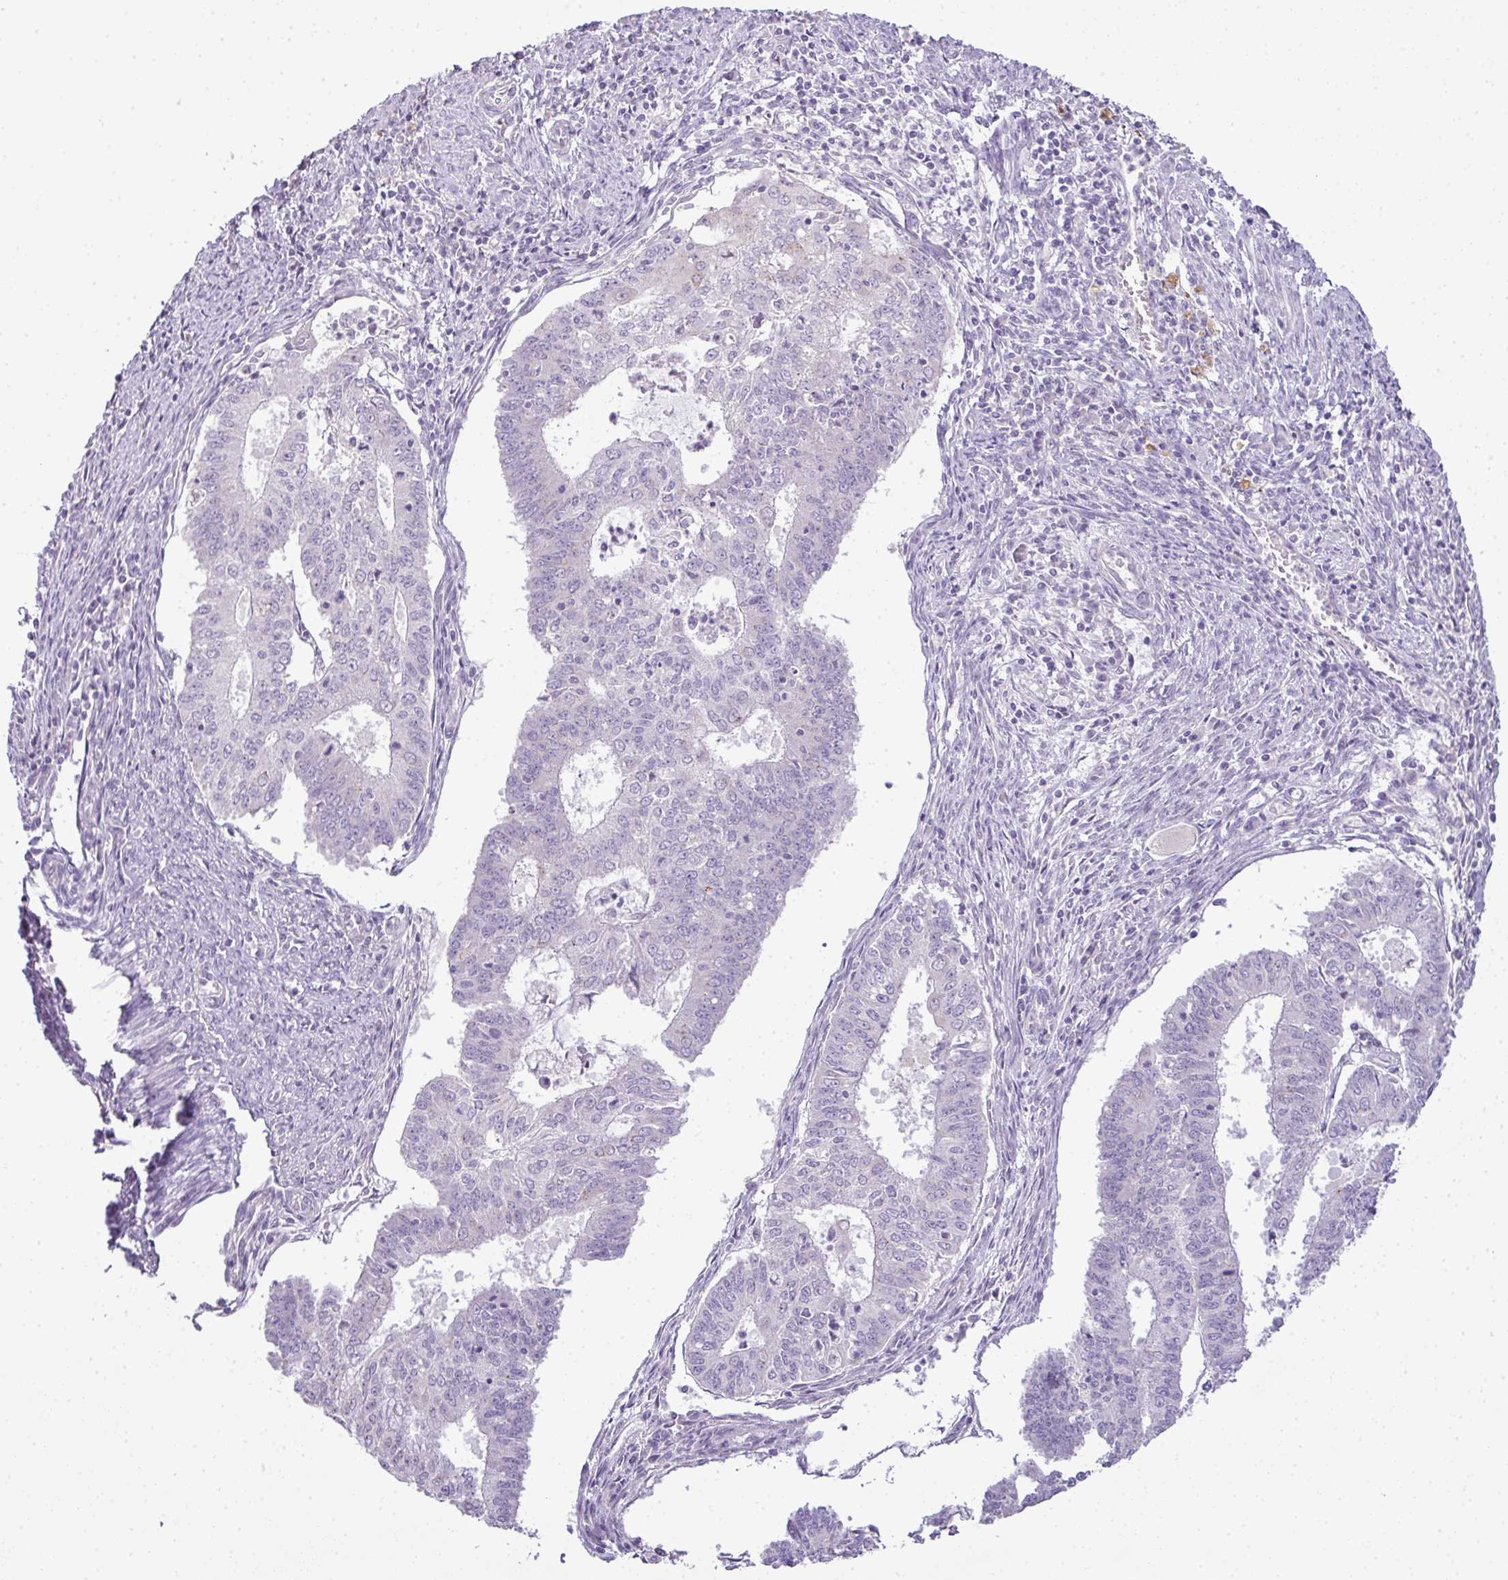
{"staining": {"intensity": "negative", "quantity": "none", "location": "none"}, "tissue": "endometrial cancer", "cell_type": "Tumor cells", "image_type": "cancer", "snomed": [{"axis": "morphology", "description": "Adenocarcinoma, NOS"}, {"axis": "topography", "description": "Endometrium"}], "caption": "A micrograph of endometrial cancer stained for a protein reveals no brown staining in tumor cells.", "gene": "CMPK1", "patient": {"sex": "female", "age": 61}}